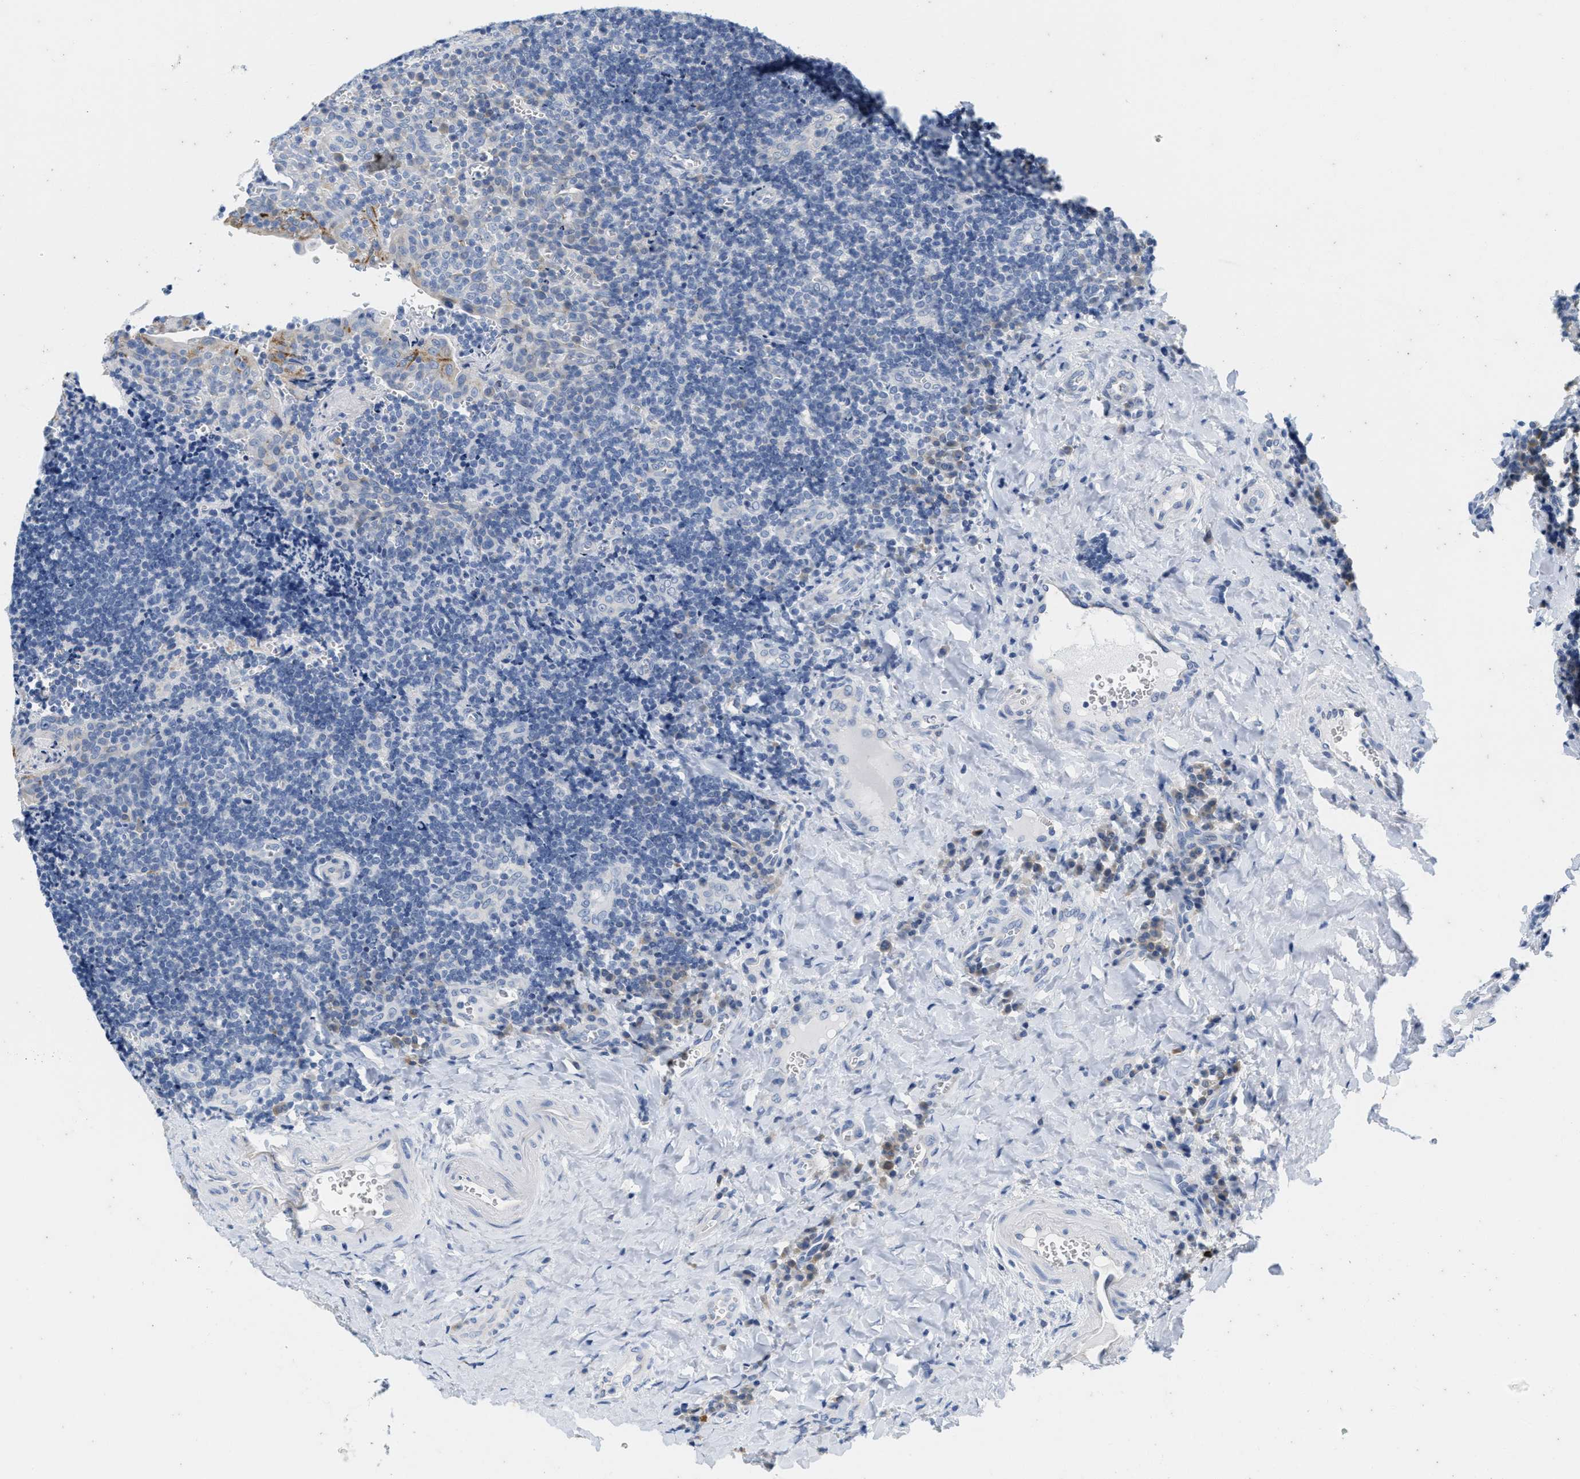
{"staining": {"intensity": "negative", "quantity": "none", "location": "none"}, "tissue": "tonsil", "cell_type": "Germinal center cells", "image_type": "normal", "snomed": [{"axis": "morphology", "description": "Normal tissue, NOS"}, {"axis": "morphology", "description": "Inflammation, NOS"}, {"axis": "topography", "description": "Tonsil"}], "caption": "Normal tonsil was stained to show a protein in brown. There is no significant positivity in germinal center cells. (DAB immunohistochemistry (IHC) with hematoxylin counter stain).", "gene": "ABCB11", "patient": {"sex": "female", "age": 31}}